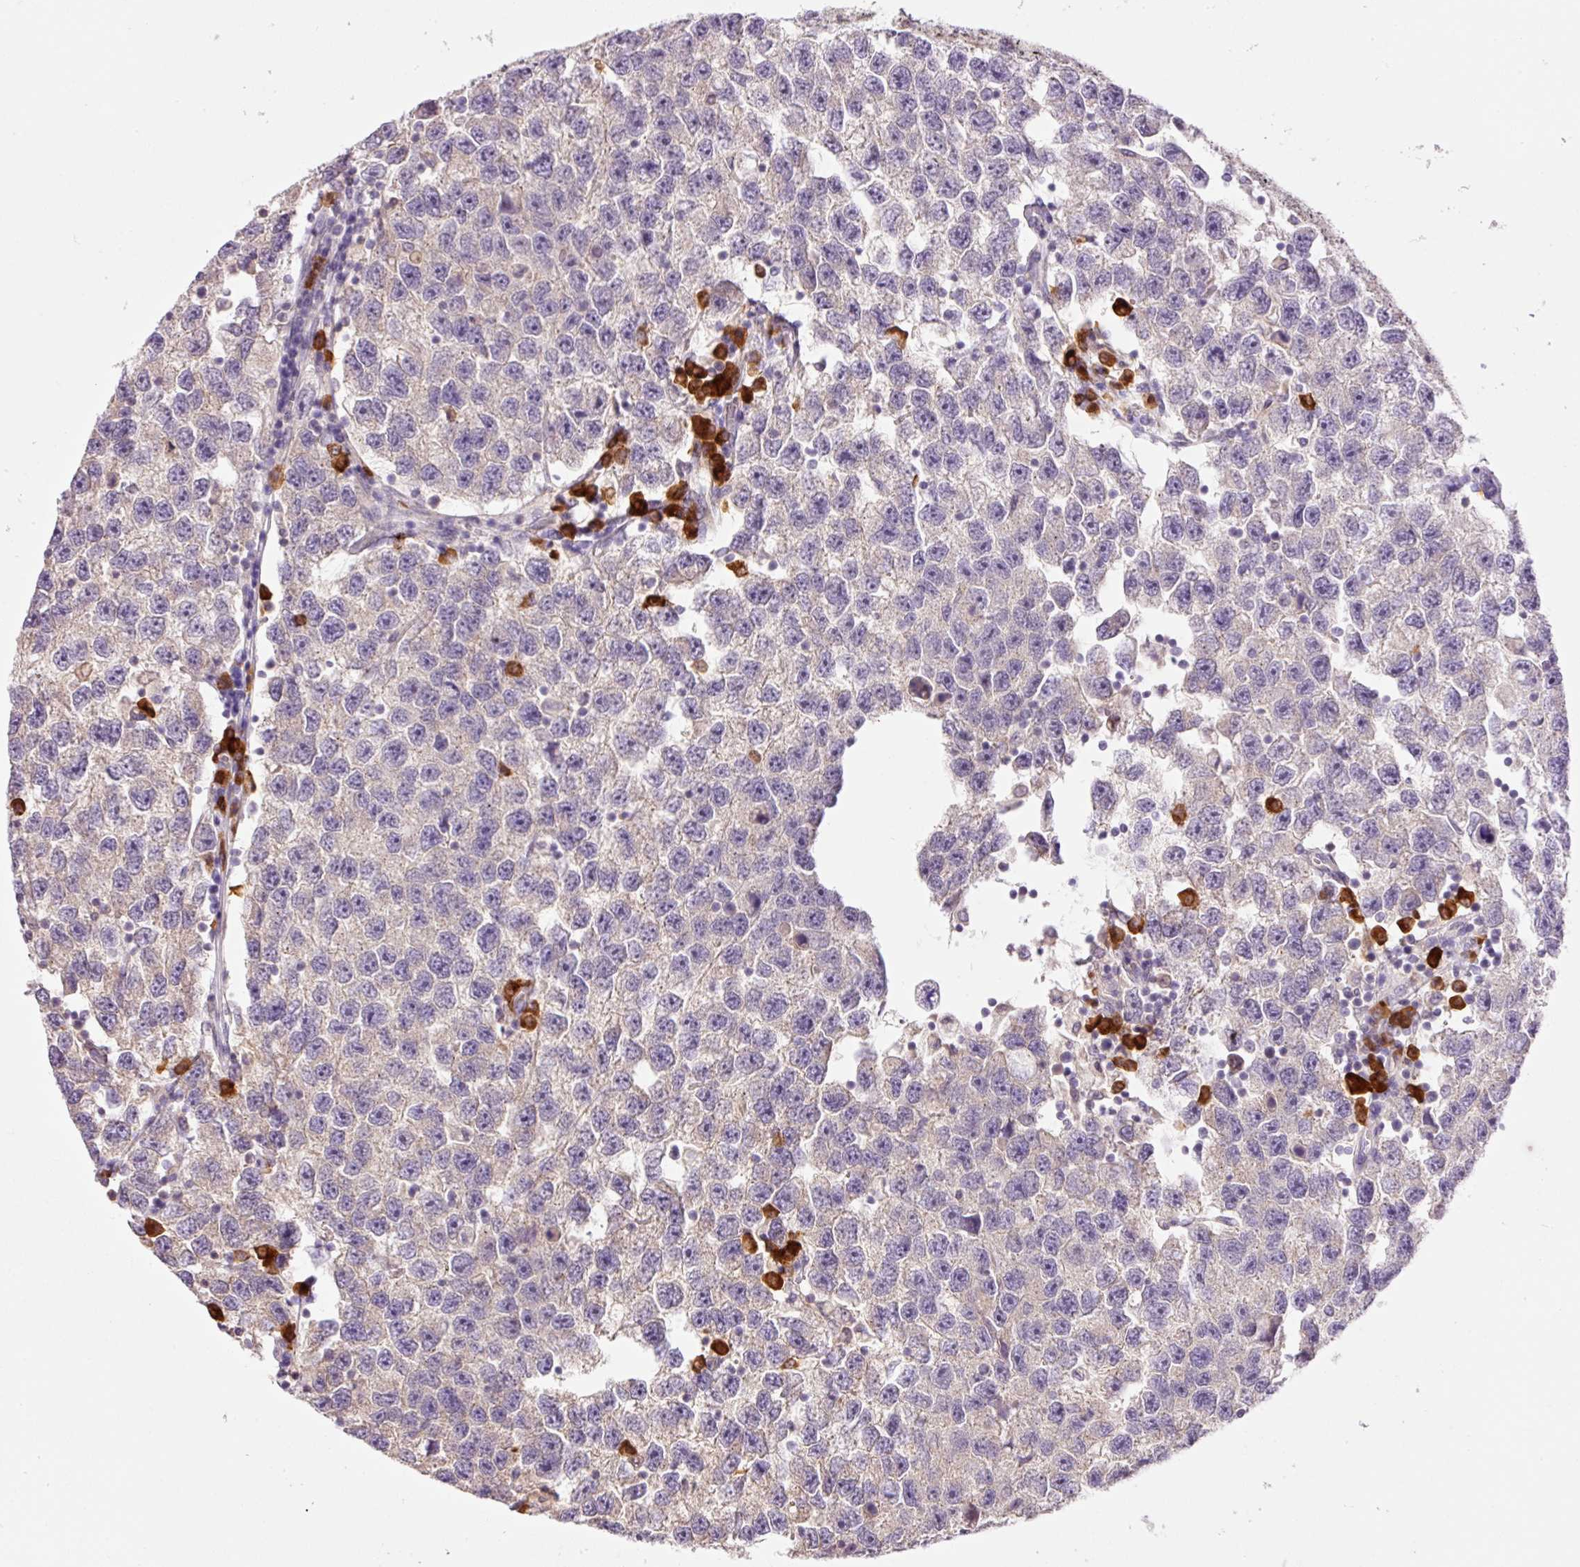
{"staining": {"intensity": "weak", "quantity": "<25%", "location": "cytoplasmic/membranous"}, "tissue": "testis cancer", "cell_type": "Tumor cells", "image_type": "cancer", "snomed": [{"axis": "morphology", "description": "Seminoma, NOS"}, {"axis": "topography", "description": "Testis"}], "caption": "Micrograph shows no significant protein expression in tumor cells of testis cancer (seminoma).", "gene": "PNPLA5", "patient": {"sex": "male", "age": 26}}